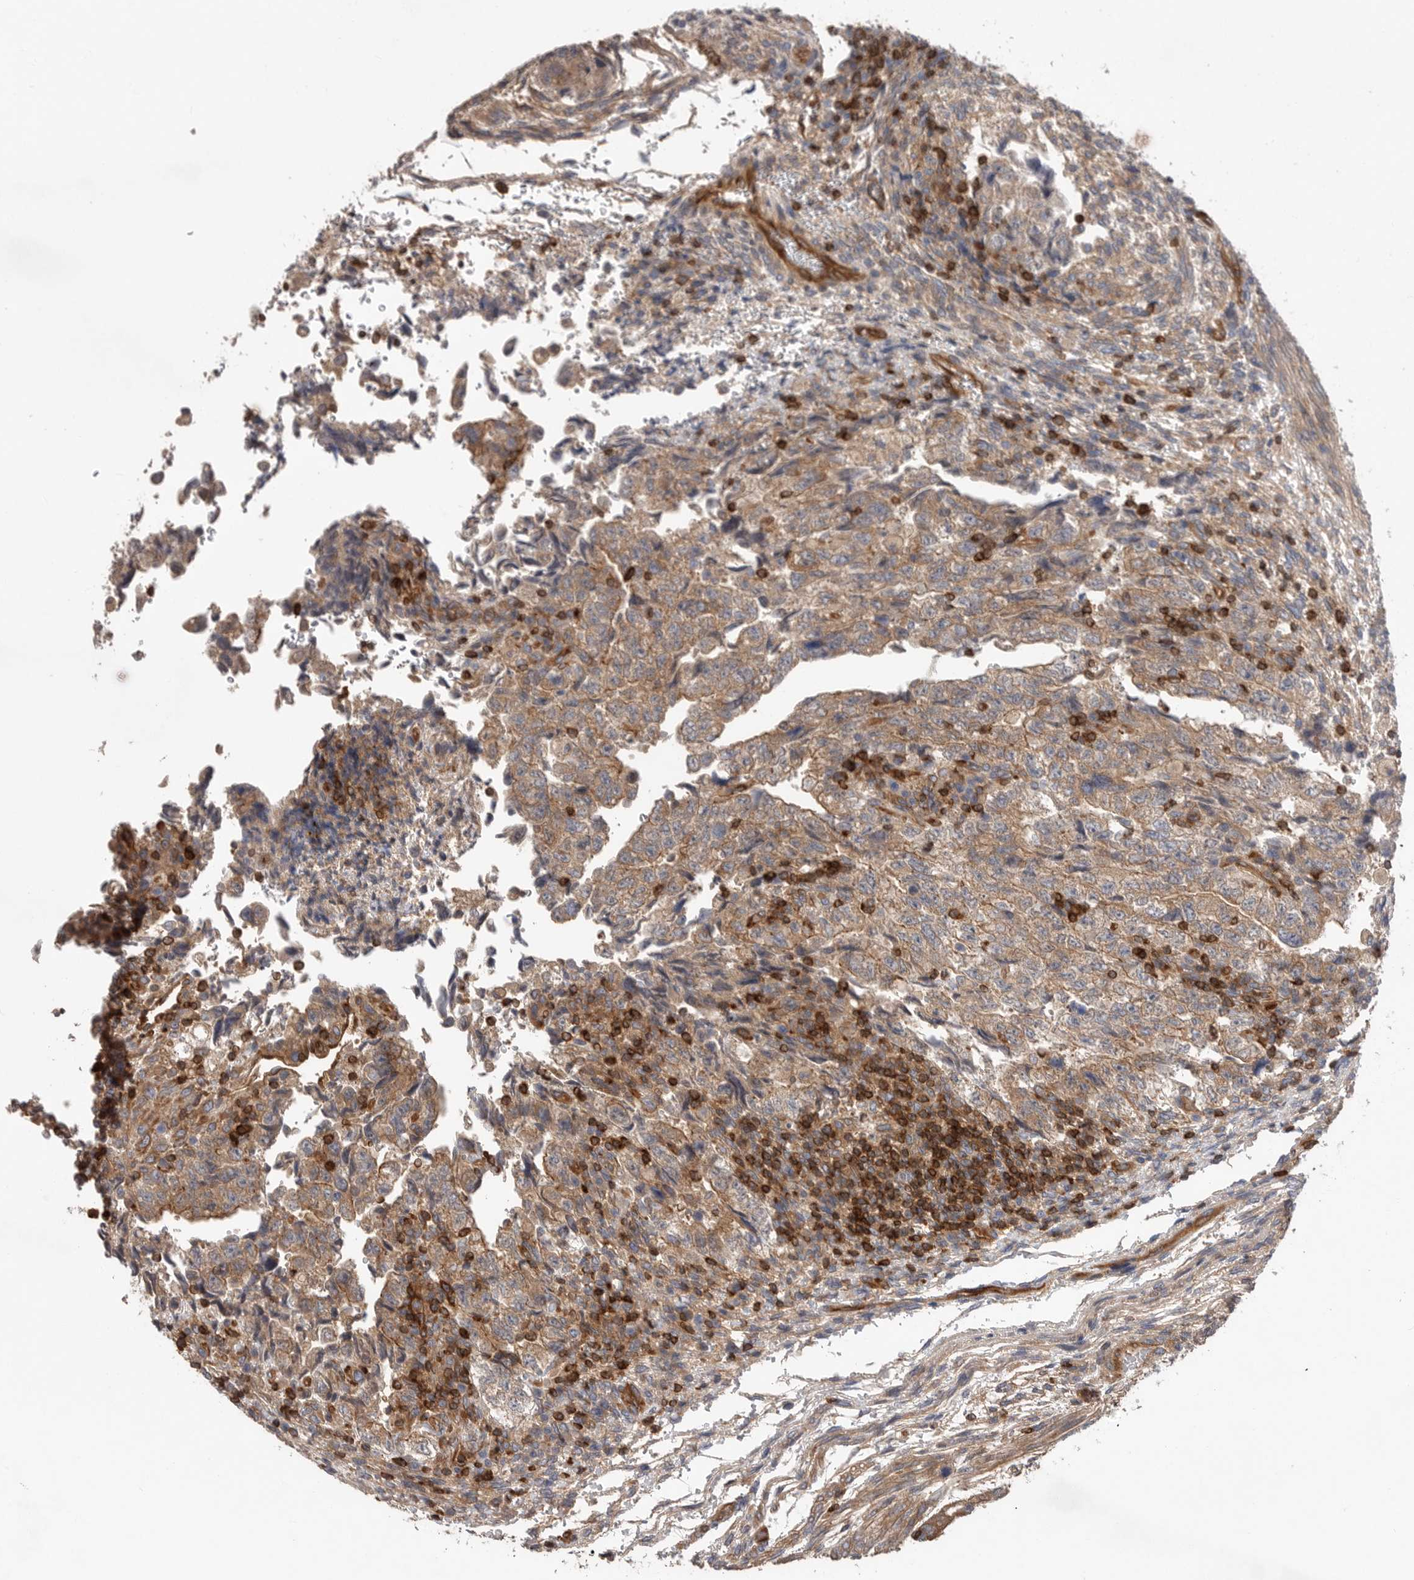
{"staining": {"intensity": "moderate", "quantity": ">75%", "location": "cytoplasmic/membranous"}, "tissue": "testis cancer", "cell_type": "Tumor cells", "image_type": "cancer", "snomed": [{"axis": "morphology", "description": "Normal tissue, NOS"}, {"axis": "morphology", "description": "Carcinoma, Embryonal, NOS"}, {"axis": "topography", "description": "Testis"}], "caption": "Immunohistochemistry micrograph of testis embryonal carcinoma stained for a protein (brown), which displays medium levels of moderate cytoplasmic/membranous staining in about >75% of tumor cells.", "gene": "PRKCH", "patient": {"sex": "male", "age": 36}}